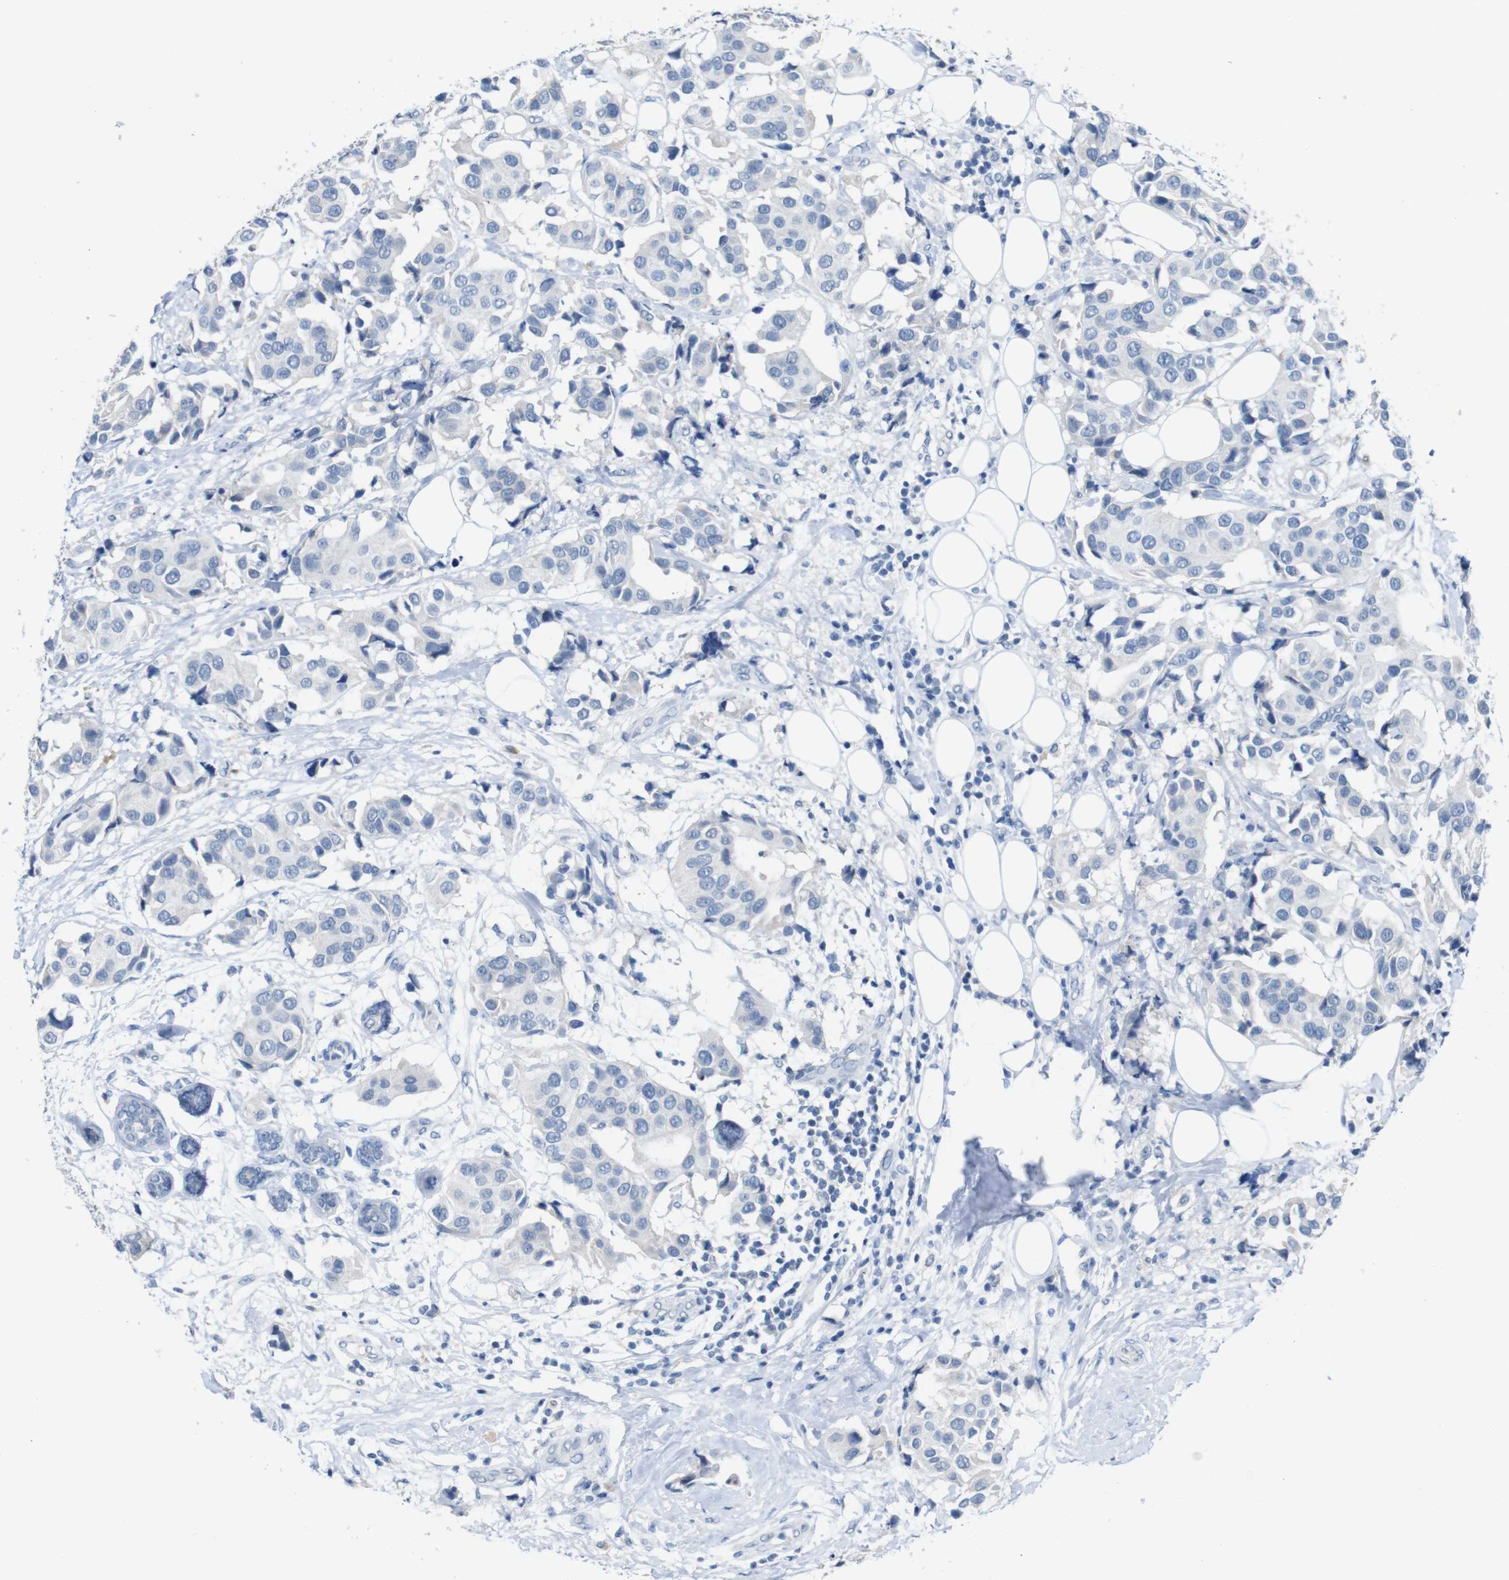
{"staining": {"intensity": "negative", "quantity": "none", "location": "none"}, "tissue": "breast cancer", "cell_type": "Tumor cells", "image_type": "cancer", "snomed": [{"axis": "morphology", "description": "Normal tissue, NOS"}, {"axis": "morphology", "description": "Duct carcinoma"}, {"axis": "topography", "description": "Breast"}], "caption": "Breast cancer was stained to show a protein in brown. There is no significant expression in tumor cells.", "gene": "SLC2A8", "patient": {"sex": "female", "age": 39}}